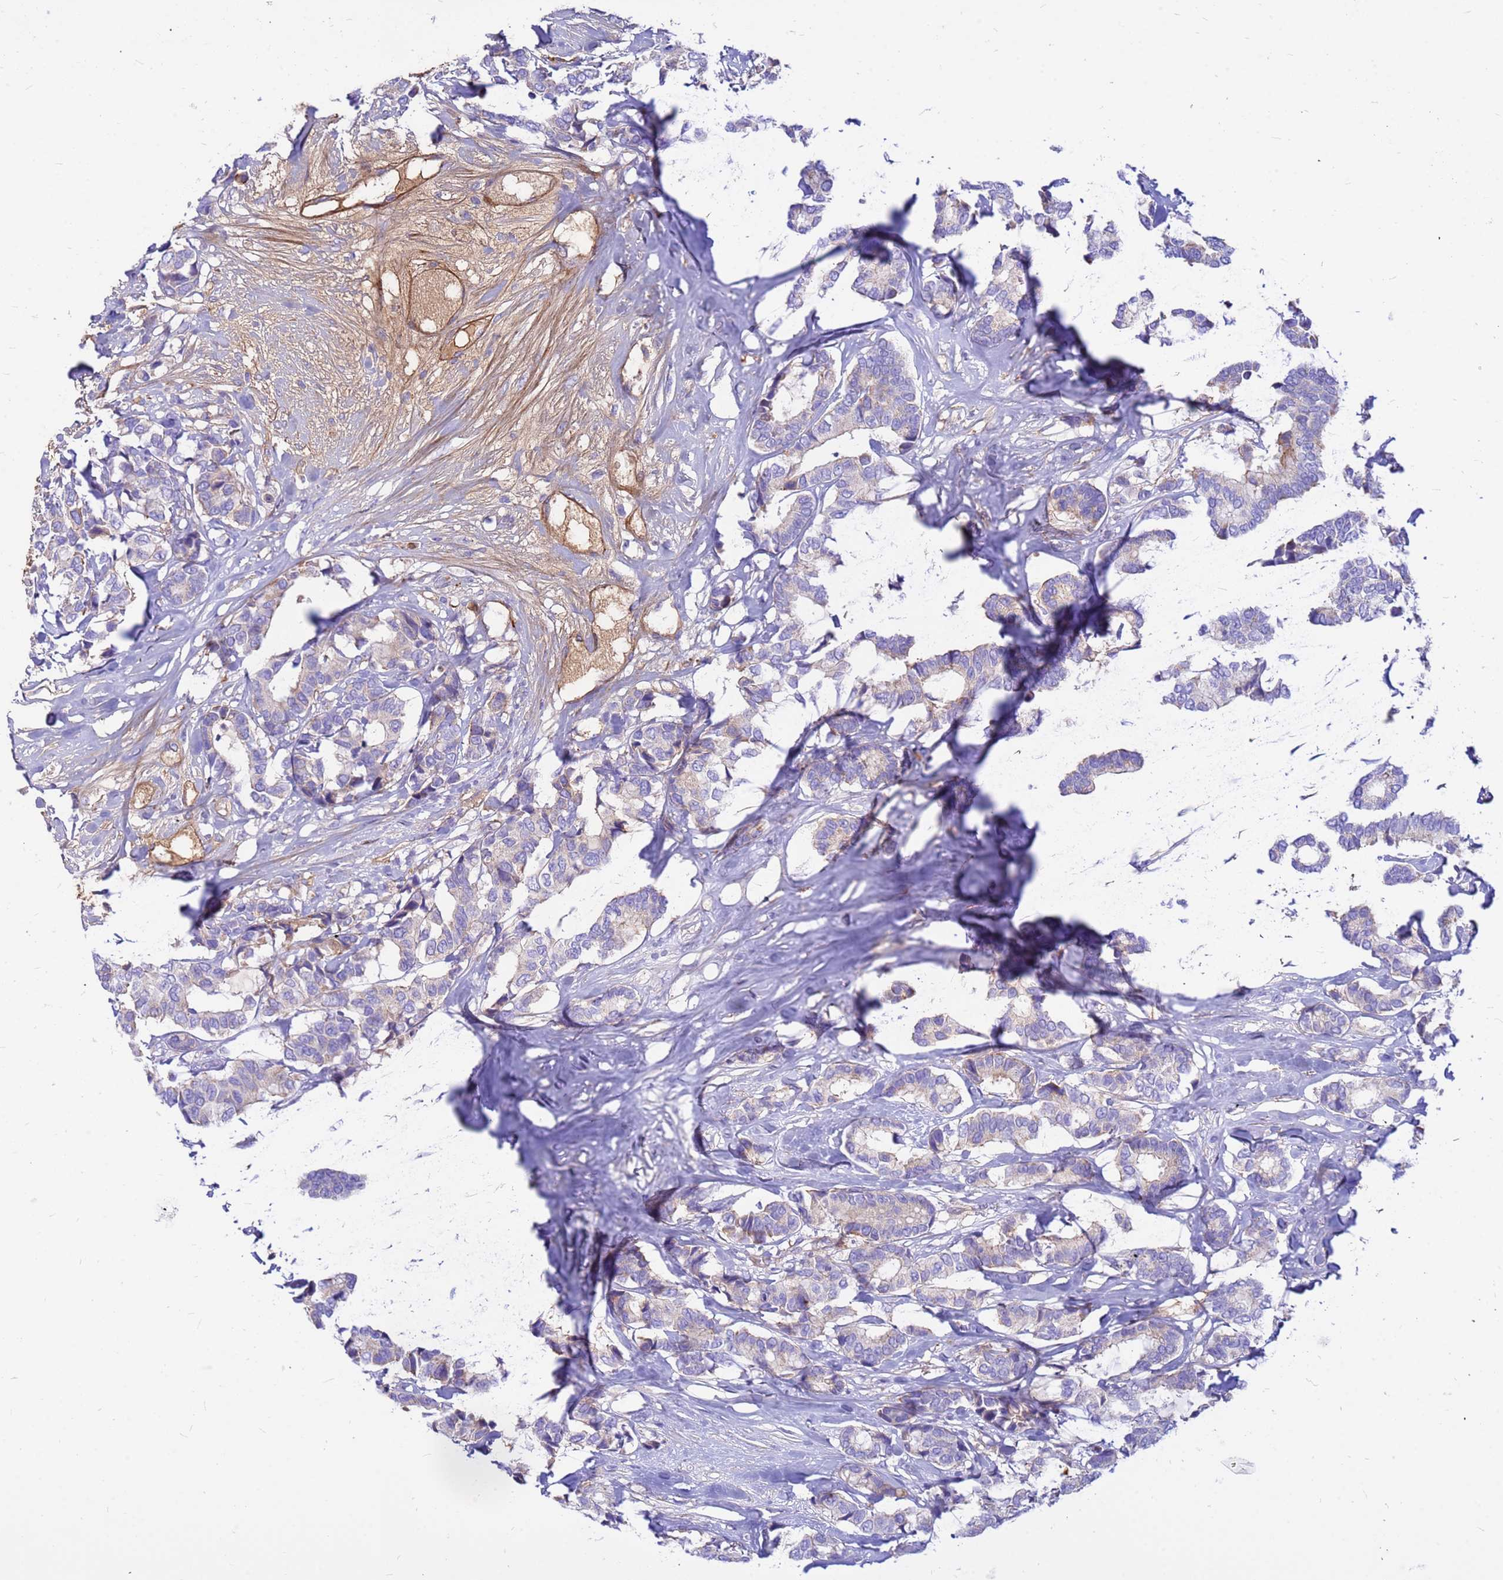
{"staining": {"intensity": "weak", "quantity": "<25%", "location": "cytoplasmic/membranous"}, "tissue": "breast cancer", "cell_type": "Tumor cells", "image_type": "cancer", "snomed": [{"axis": "morphology", "description": "Normal tissue, NOS"}, {"axis": "morphology", "description": "Duct carcinoma"}, {"axis": "topography", "description": "Breast"}], "caption": "Breast infiltrating ductal carcinoma stained for a protein using IHC demonstrates no staining tumor cells.", "gene": "CRHBP", "patient": {"sex": "female", "age": 87}}